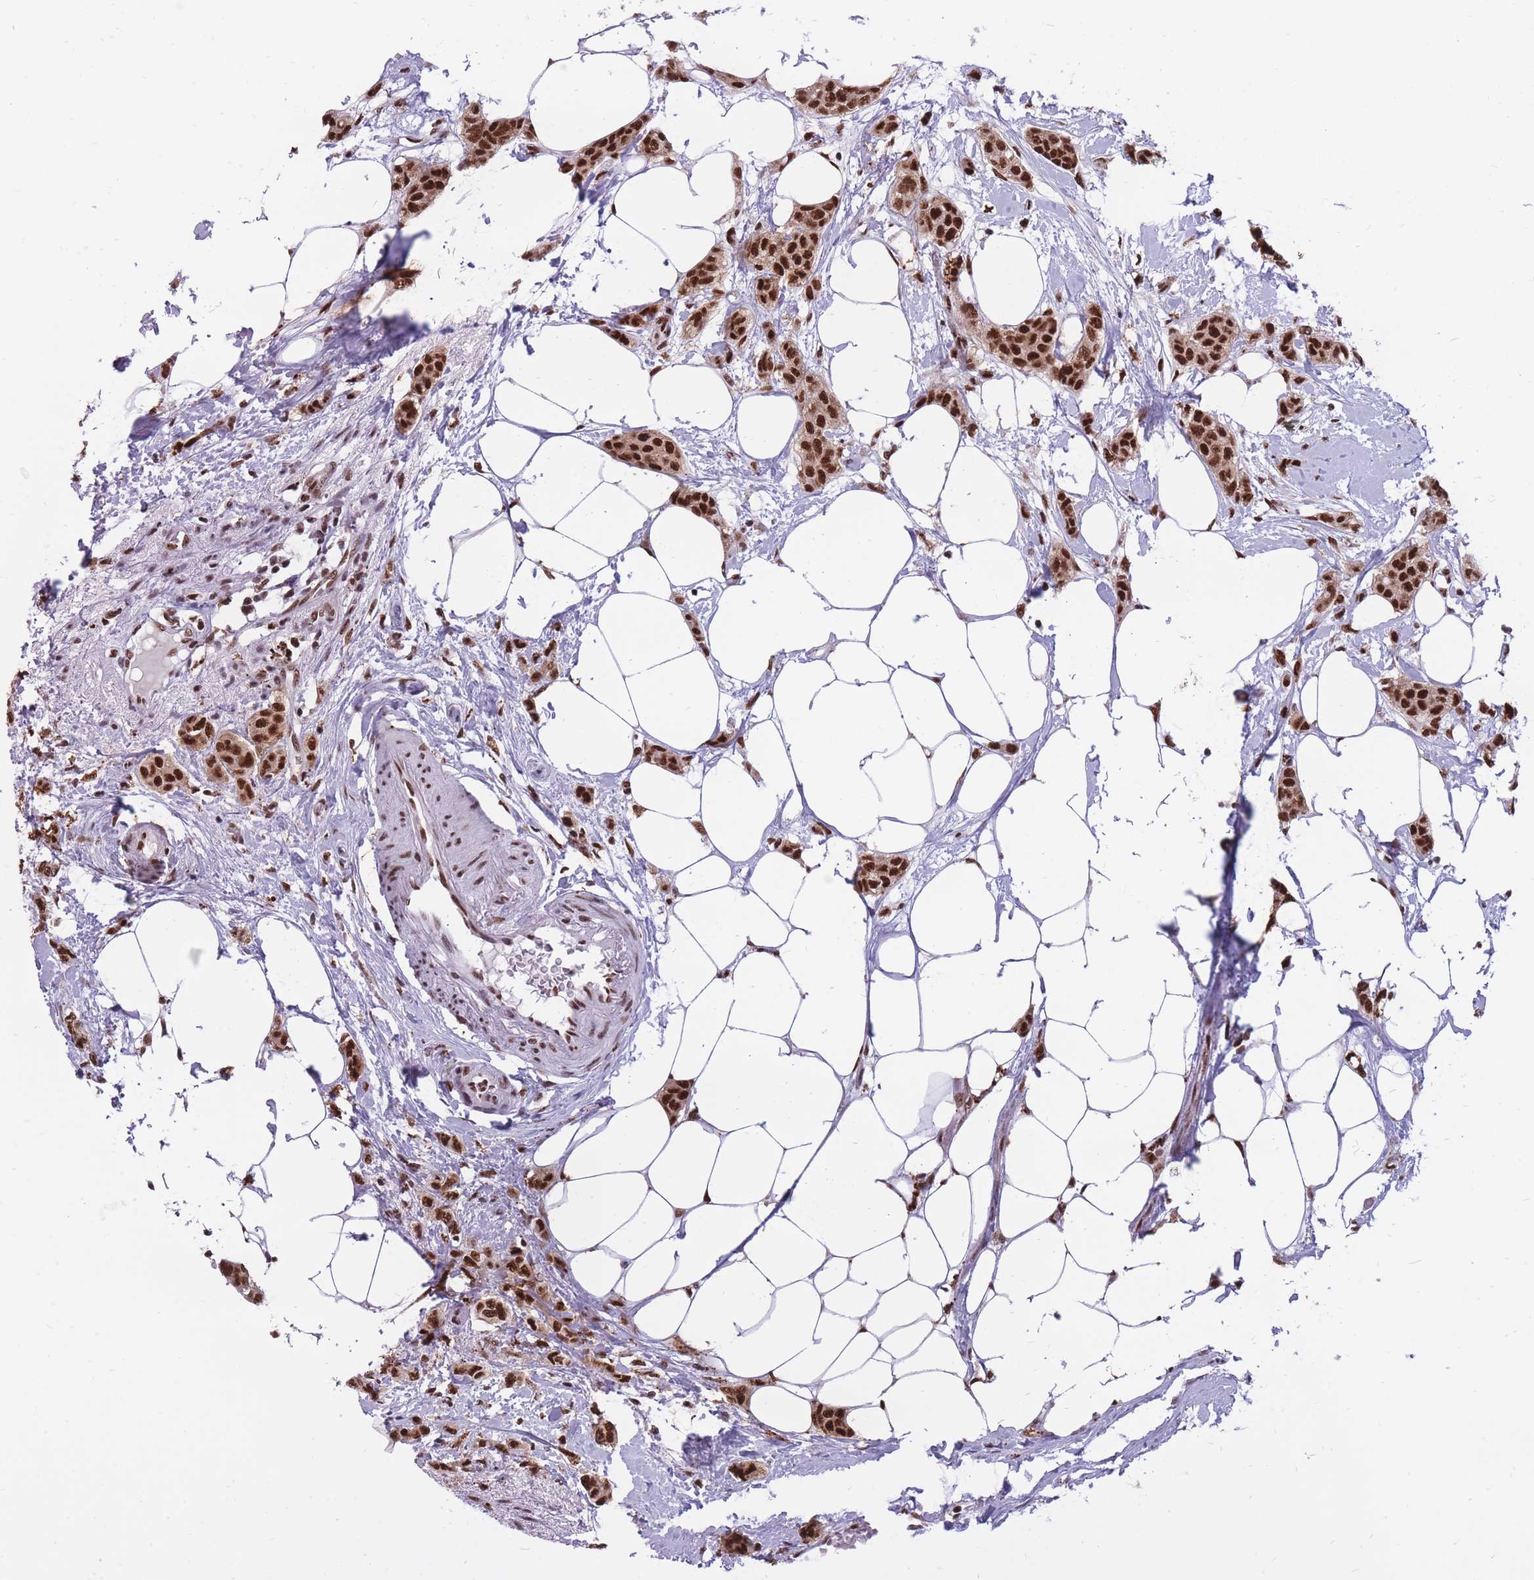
{"staining": {"intensity": "strong", "quantity": ">75%", "location": "nuclear"}, "tissue": "breast cancer", "cell_type": "Tumor cells", "image_type": "cancer", "snomed": [{"axis": "morphology", "description": "Duct carcinoma"}, {"axis": "topography", "description": "Breast"}], "caption": "Human breast cancer (intraductal carcinoma) stained with a protein marker demonstrates strong staining in tumor cells.", "gene": "PRPF19", "patient": {"sex": "female", "age": 72}}